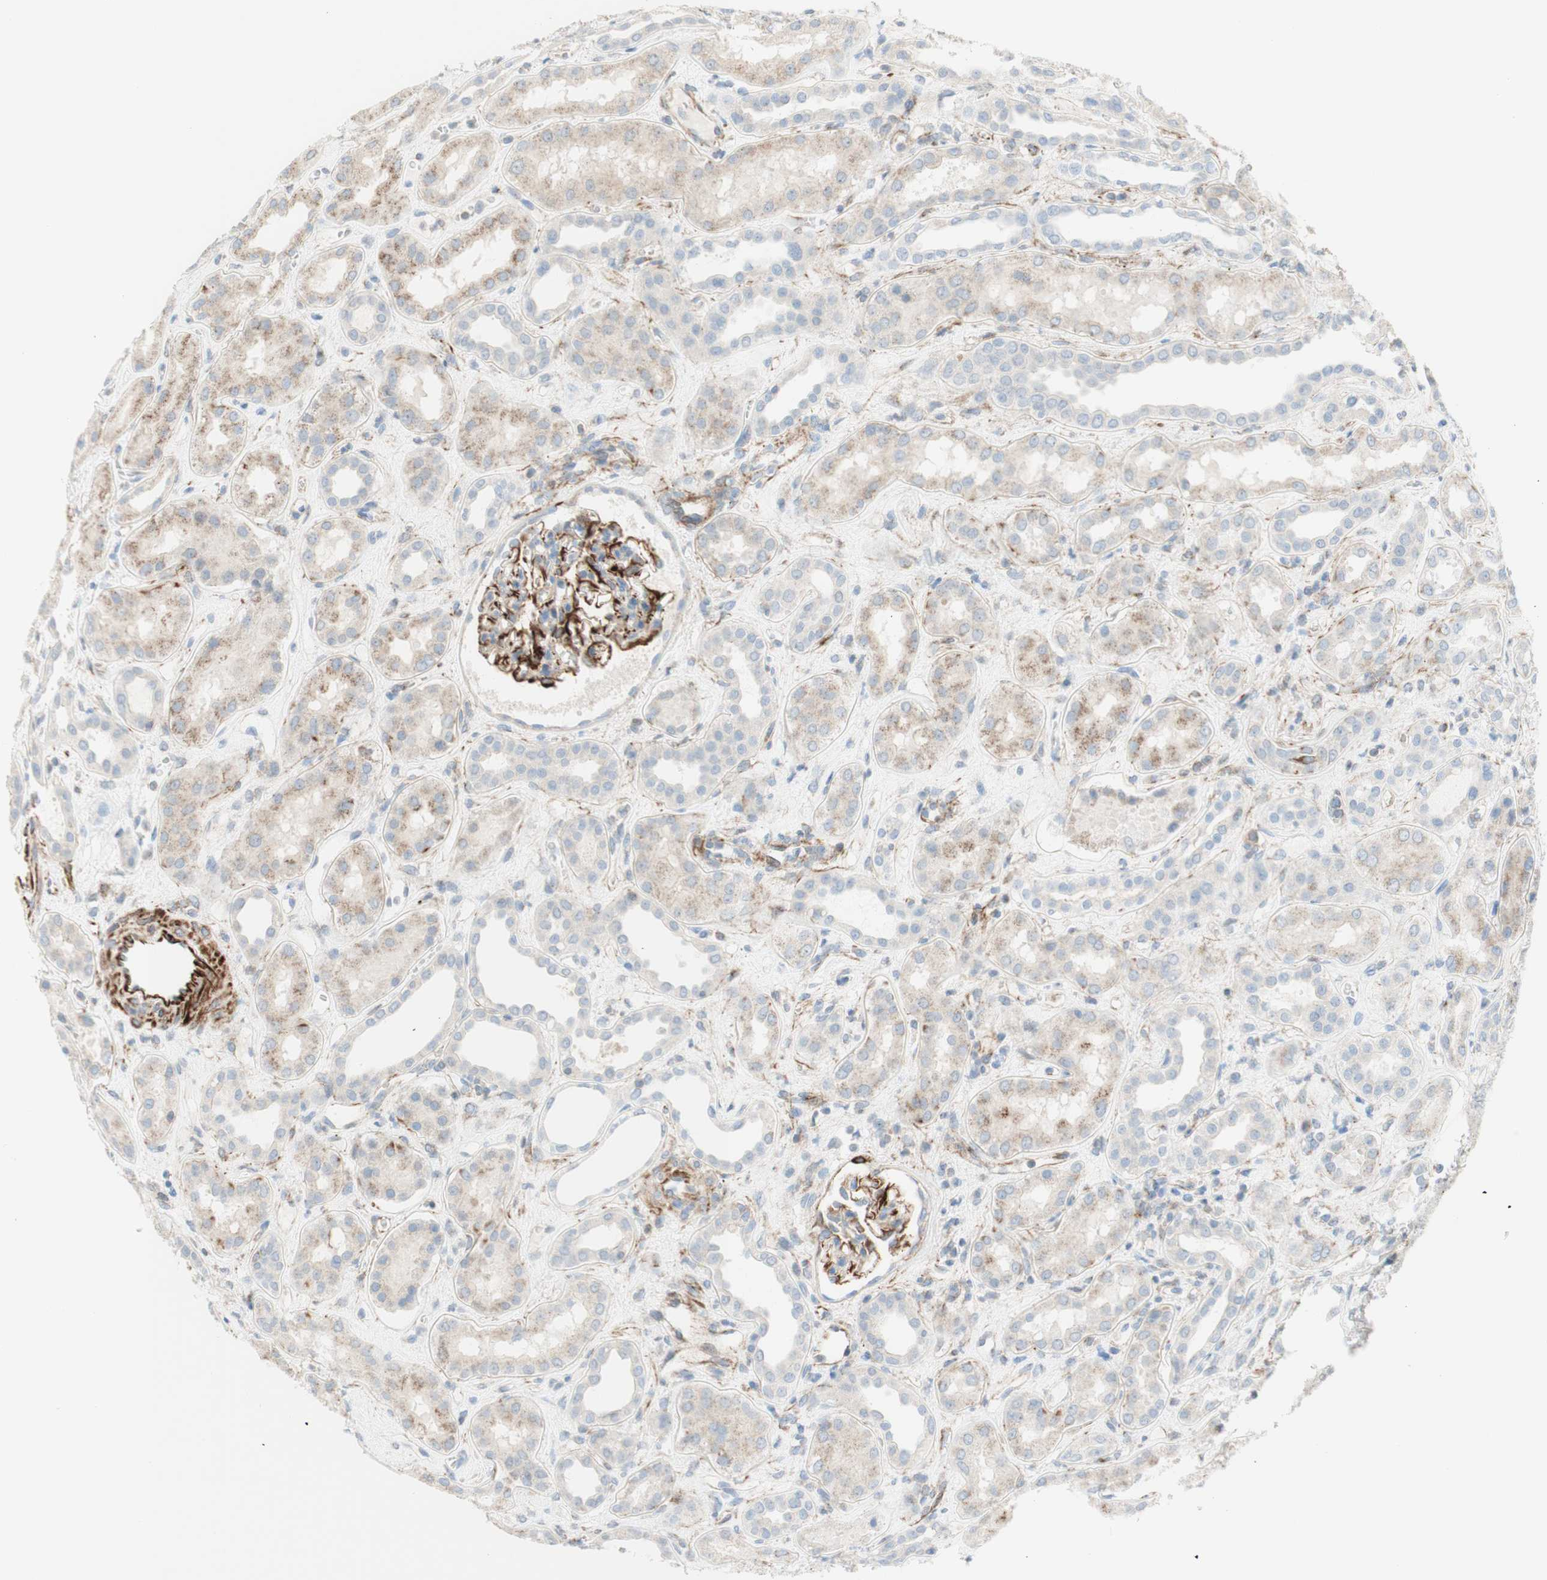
{"staining": {"intensity": "strong", "quantity": "25%-75%", "location": "cytoplasmic/membranous"}, "tissue": "kidney", "cell_type": "Cells in glomeruli", "image_type": "normal", "snomed": [{"axis": "morphology", "description": "Normal tissue, NOS"}, {"axis": "topography", "description": "Kidney"}], "caption": "Kidney stained with DAB (3,3'-diaminobenzidine) immunohistochemistry reveals high levels of strong cytoplasmic/membranous staining in about 25%-75% of cells in glomeruli. (brown staining indicates protein expression, while blue staining denotes nuclei).", "gene": "POU2AF1", "patient": {"sex": "male", "age": 59}}